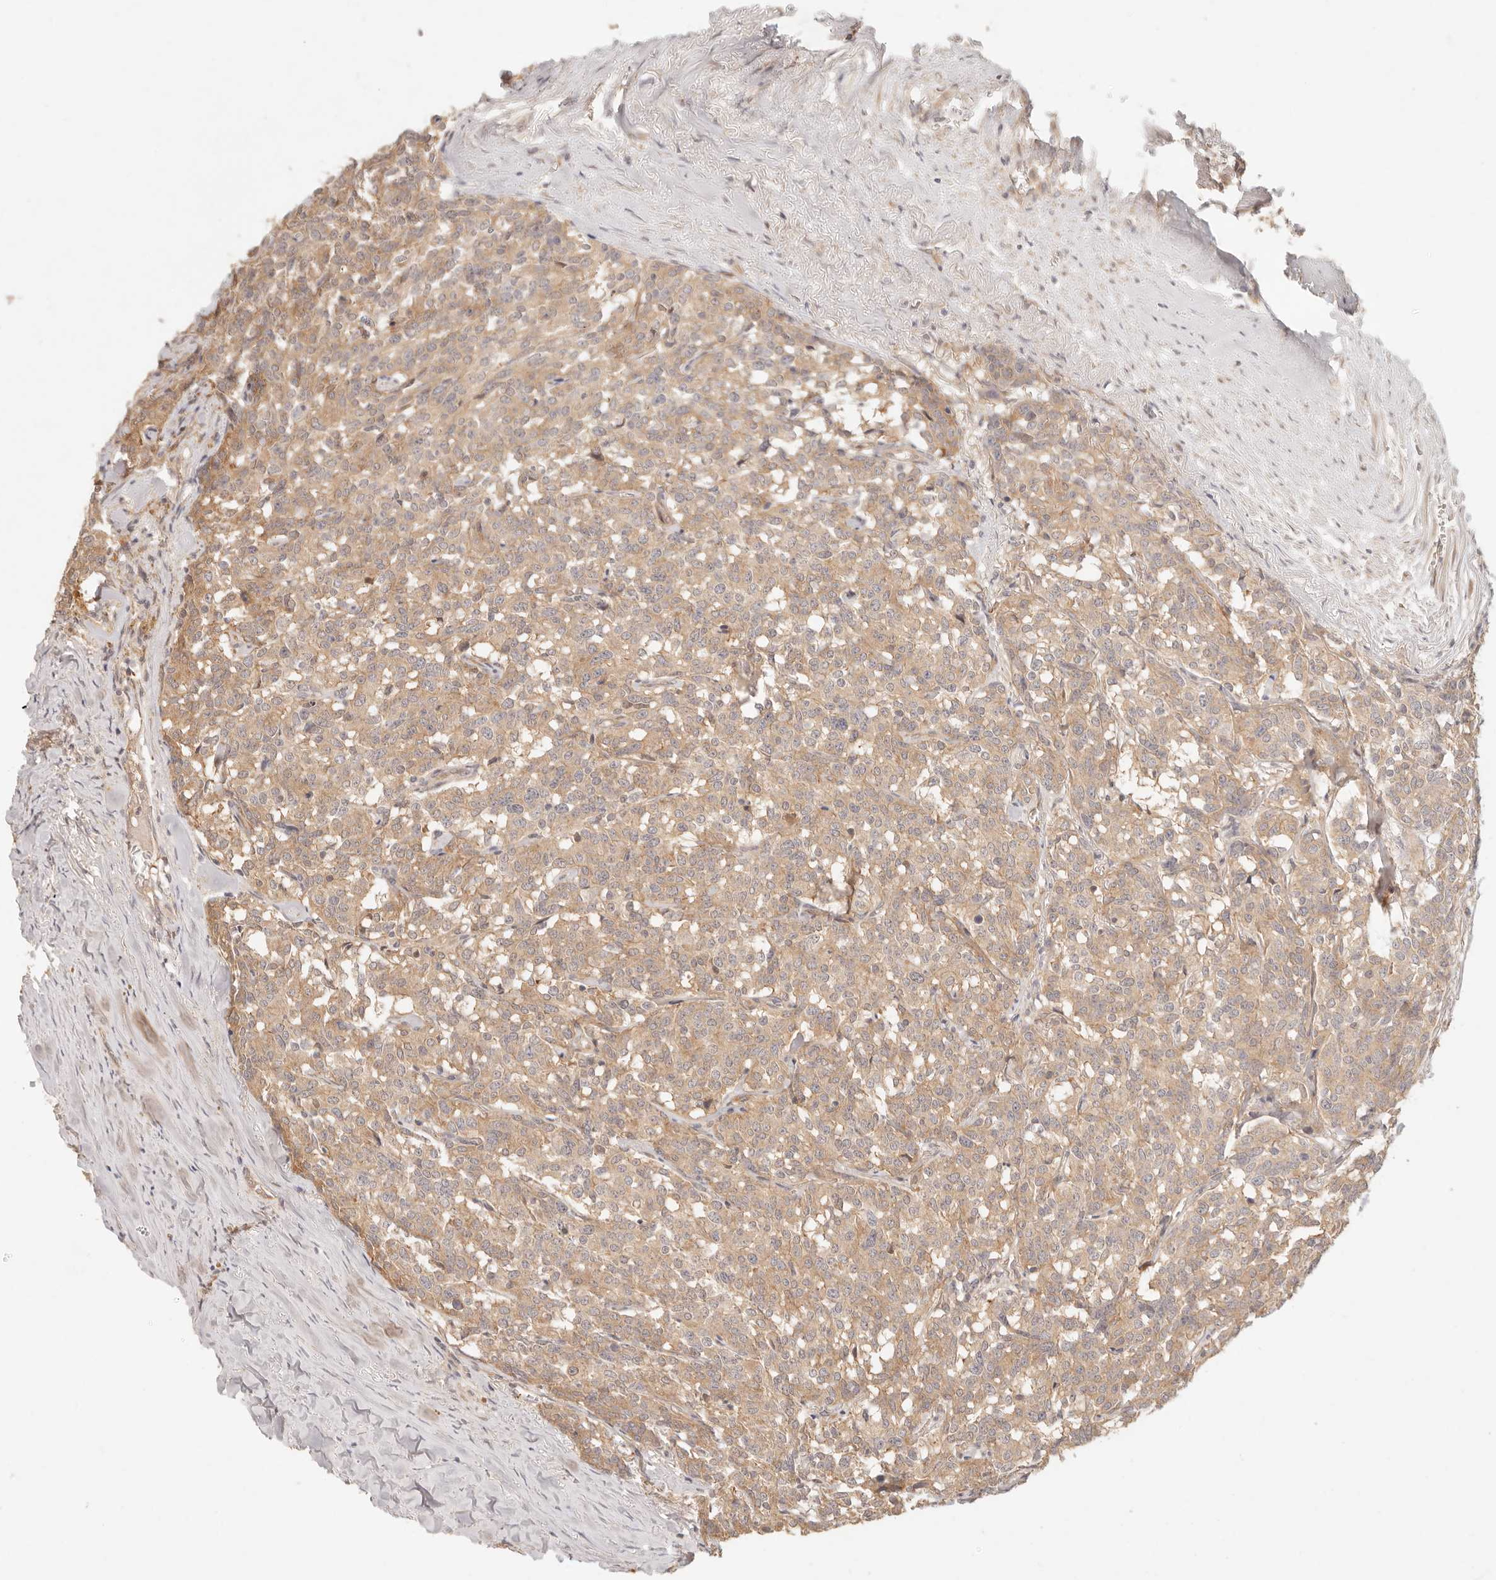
{"staining": {"intensity": "moderate", "quantity": ">75%", "location": "cytoplasmic/membranous"}, "tissue": "carcinoid", "cell_type": "Tumor cells", "image_type": "cancer", "snomed": [{"axis": "morphology", "description": "Carcinoid, malignant, NOS"}, {"axis": "topography", "description": "Lung"}], "caption": "Immunohistochemical staining of malignant carcinoid shows medium levels of moderate cytoplasmic/membranous protein positivity in about >75% of tumor cells. The staining was performed using DAB, with brown indicating positive protein expression. Nuclei are stained blue with hematoxylin.", "gene": "PPP1R3B", "patient": {"sex": "female", "age": 46}}